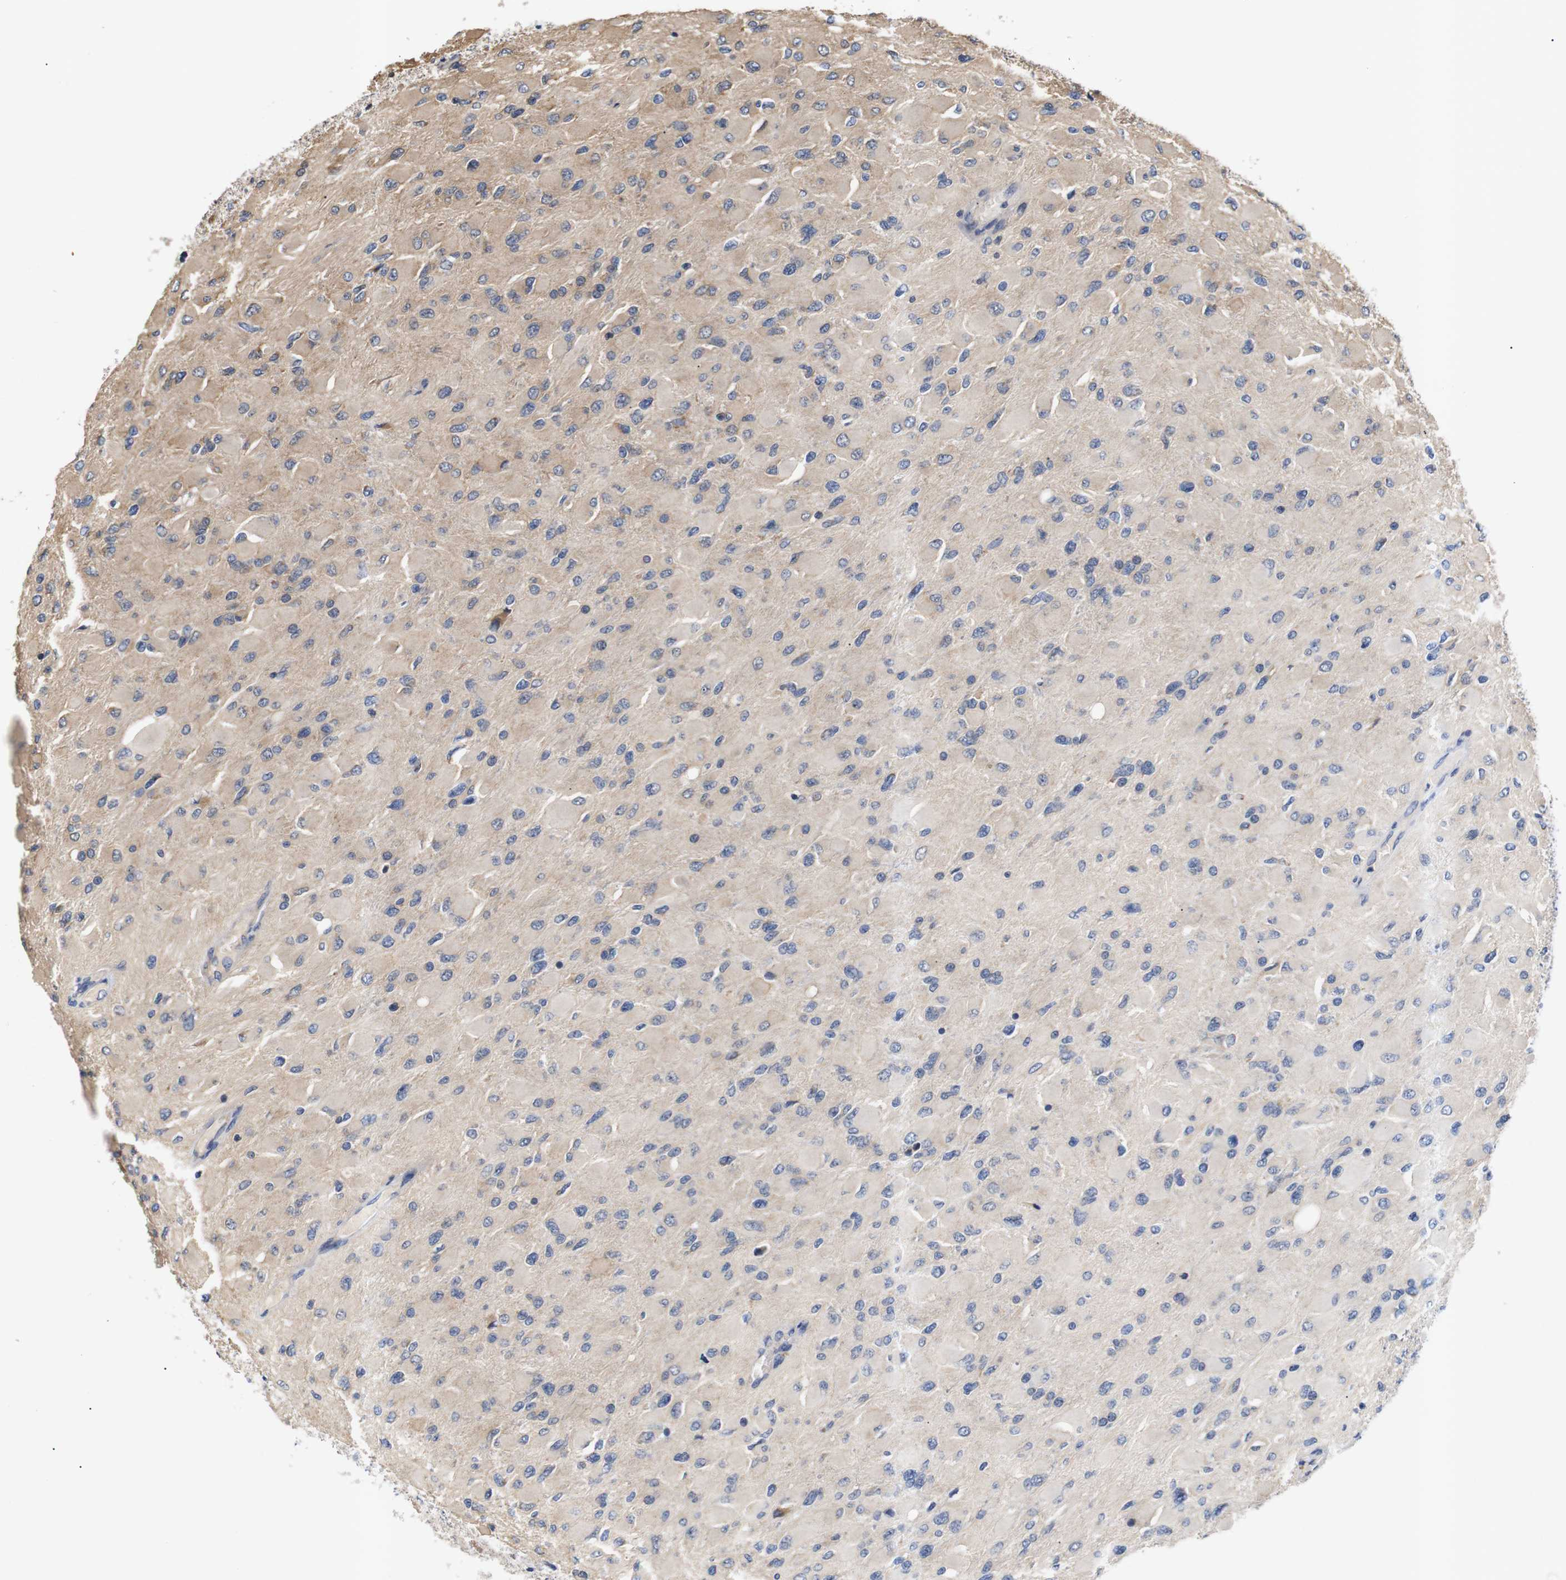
{"staining": {"intensity": "moderate", "quantity": "25%-75%", "location": "cytoplasmic/membranous"}, "tissue": "glioma", "cell_type": "Tumor cells", "image_type": "cancer", "snomed": [{"axis": "morphology", "description": "Glioma, malignant, High grade"}, {"axis": "topography", "description": "Cerebral cortex"}], "caption": "Brown immunohistochemical staining in human malignant glioma (high-grade) exhibits moderate cytoplasmic/membranous expression in about 25%-75% of tumor cells. (Brightfield microscopy of DAB IHC at high magnification).", "gene": "RIPK1", "patient": {"sex": "female", "age": 36}}